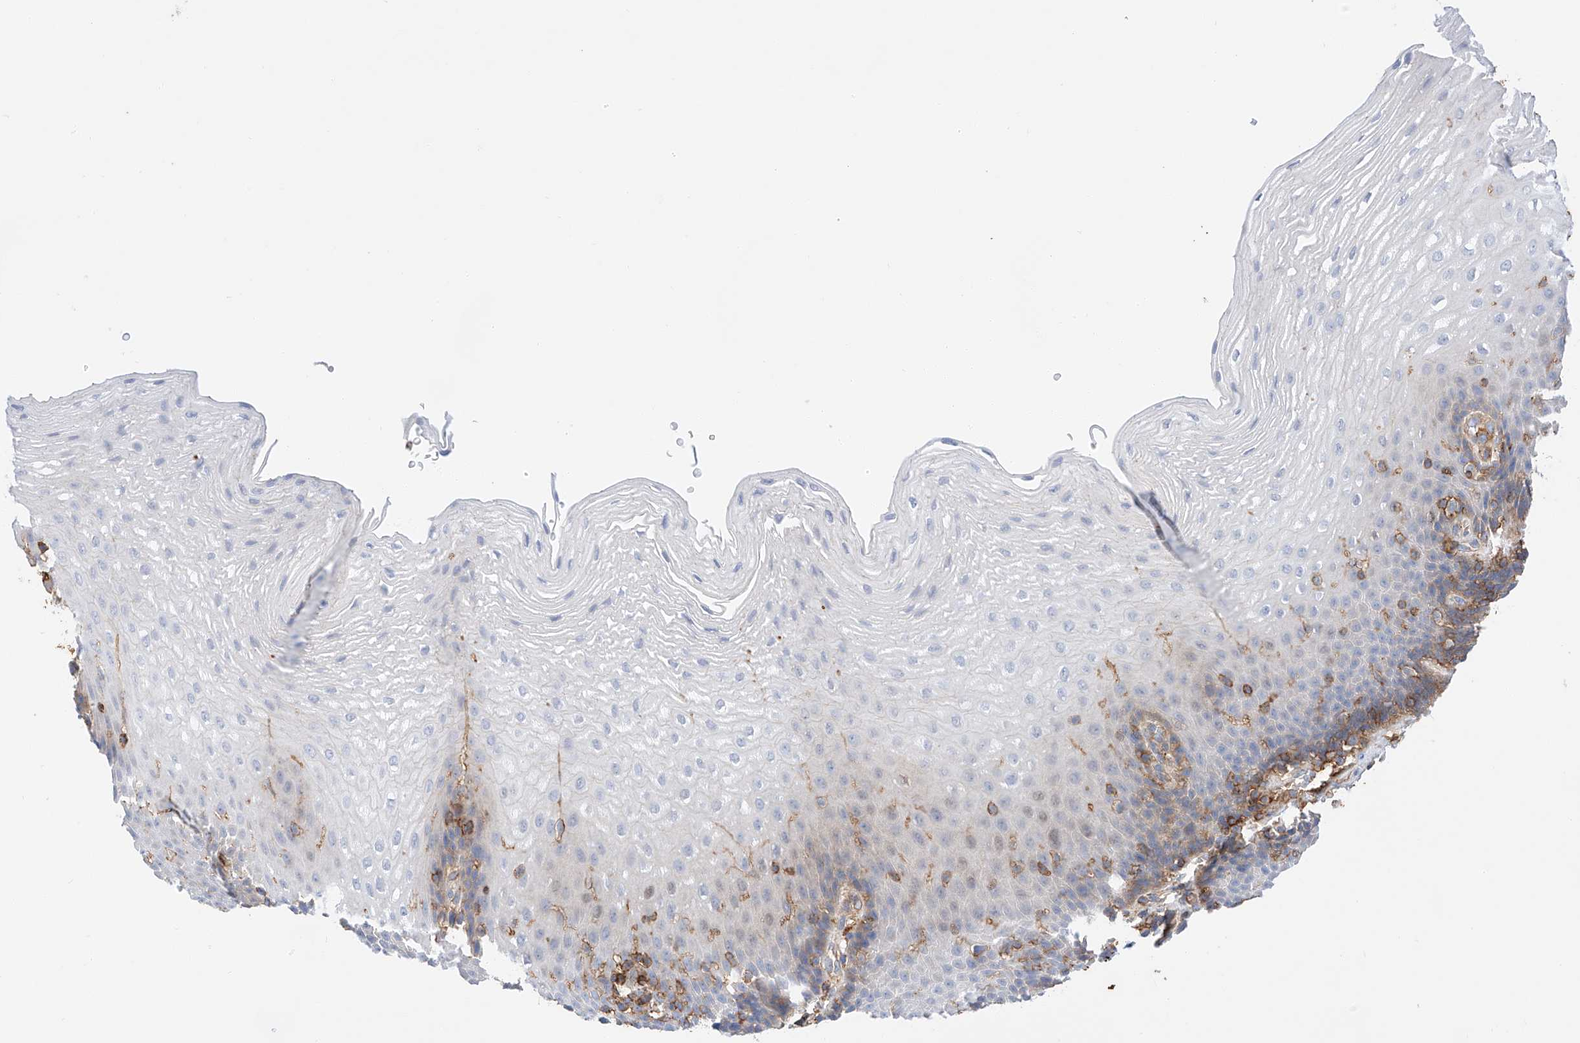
{"staining": {"intensity": "moderate", "quantity": "<25%", "location": "cytoplasmic/membranous"}, "tissue": "esophagus", "cell_type": "Squamous epithelial cells", "image_type": "normal", "snomed": [{"axis": "morphology", "description": "Normal tissue, NOS"}, {"axis": "topography", "description": "Esophagus"}], "caption": "A micrograph of esophagus stained for a protein exhibits moderate cytoplasmic/membranous brown staining in squamous epithelial cells. (brown staining indicates protein expression, while blue staining denotes nuclei).", "gene": "ENSG00000259132", "patient": {"sex": "female", "age": 66}}